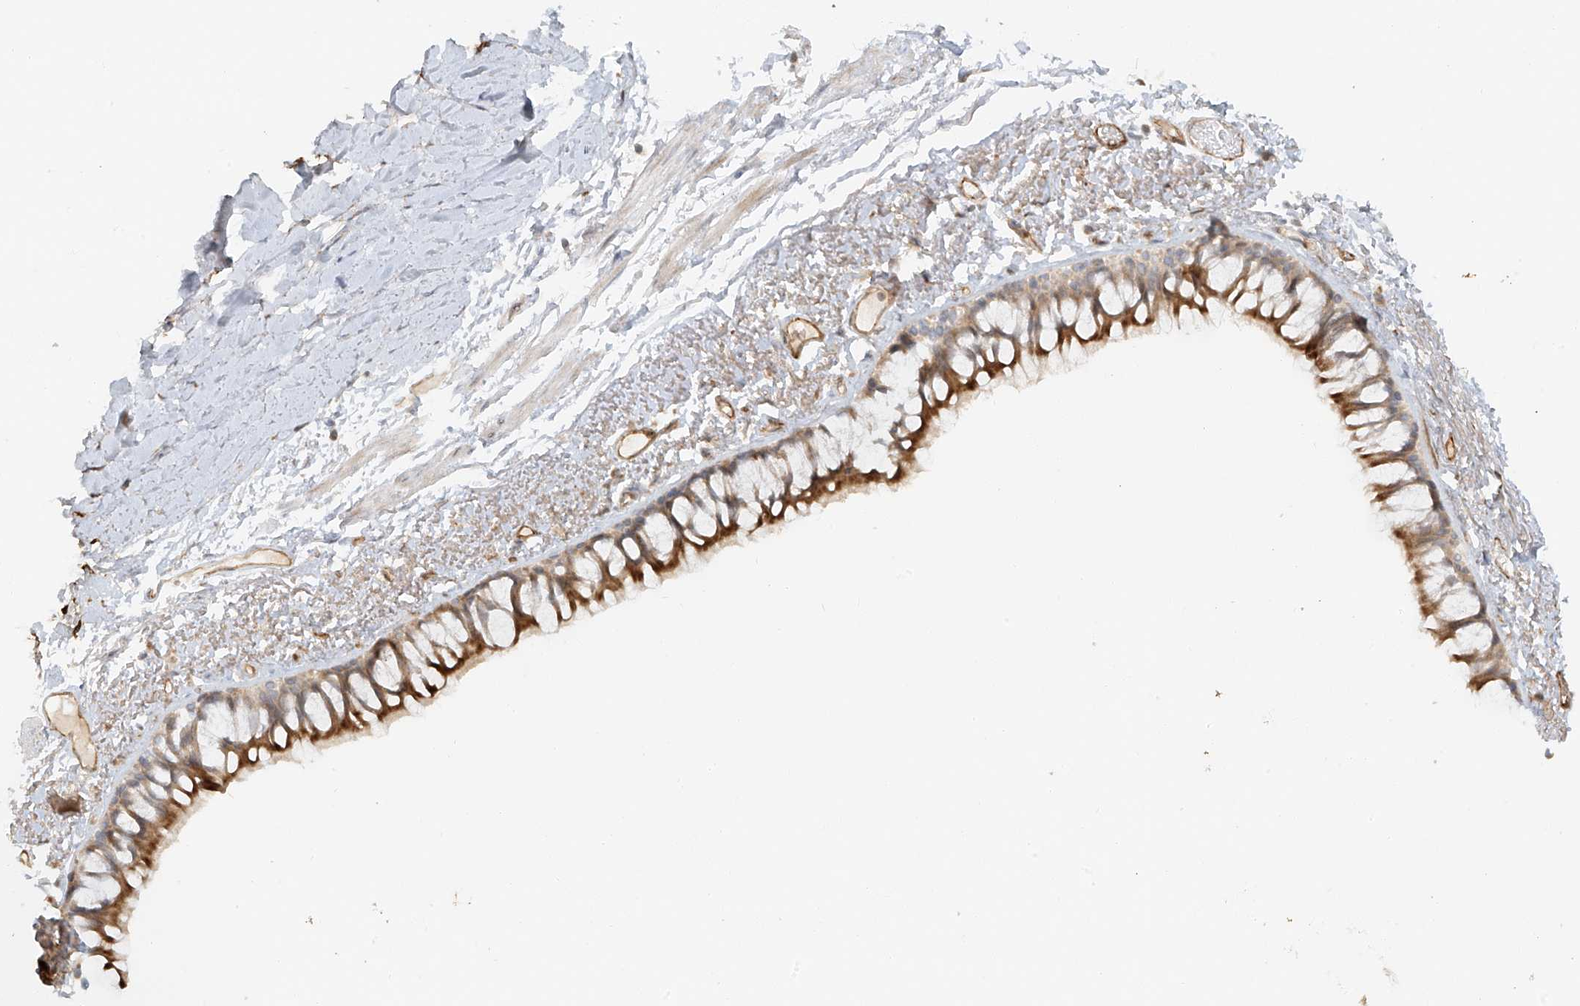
{"staining": {"intensity": "moderate", "quantity": ">75%", "location": "cytoplasmic/membranous"}, "tissue": "bronchus", "cell_type": "Respiratory epithelial cells", "image_type": "normal", "snomed": [{"axis": "morphology", "description": "Normal tissue, NOS"}, {"axis": "topography", "description": "Cartilage tissue"}, {"axis": "topography", "description": "Bronchus"}], "caption": "Respiratory epithelial cells reveal moderate cytoplasmic/membranous expression in approximately >75% of cells in benign bronchus.", "gene": "MIPEP", "patient": {"sex": "female", "age": 73}}